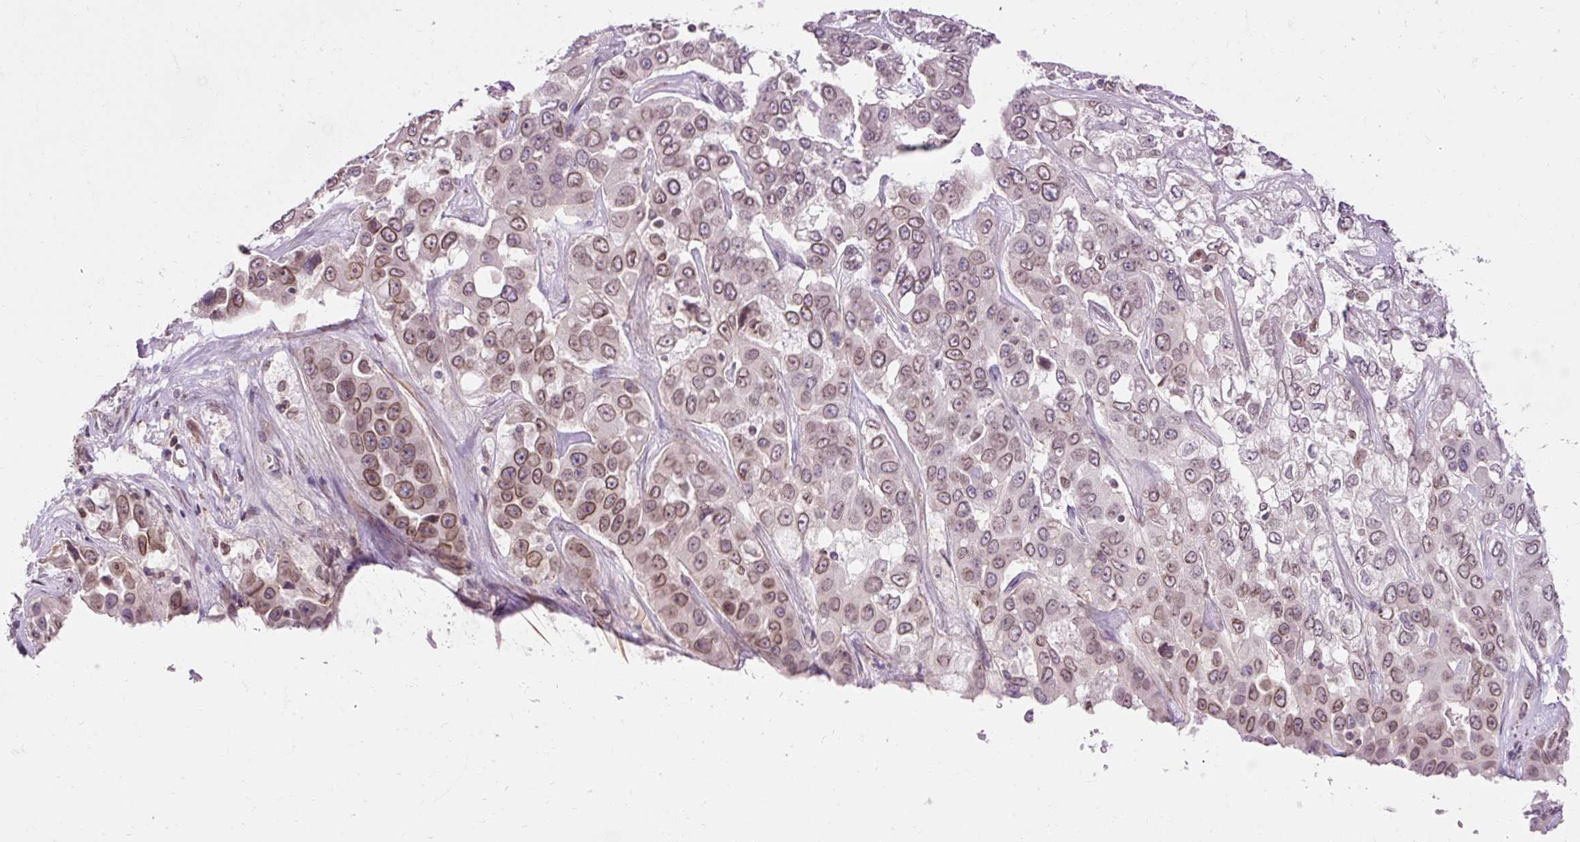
{"staining": {"intensity": "moderate", "quantity": ">75%", "location": "cytoplasmic/membranous,nuclear"}, "tissue": "liver cancer", "cell_type": "Tumor cells", "image_type": "cancer", "snomed": [{"axis": "morphology", "description": "Cholangiocarcinoma"}, {"axis": "topography", "description": "Liver"}], "caption": "A medium amount of moderate cytoplasmic/membranous and nuclear expression is identified in about >75% of tumor cells in liver cholangiocarcinoma tissue.", "gene": "ZNF610", "patient": {"sex": "female", "age": 52}}